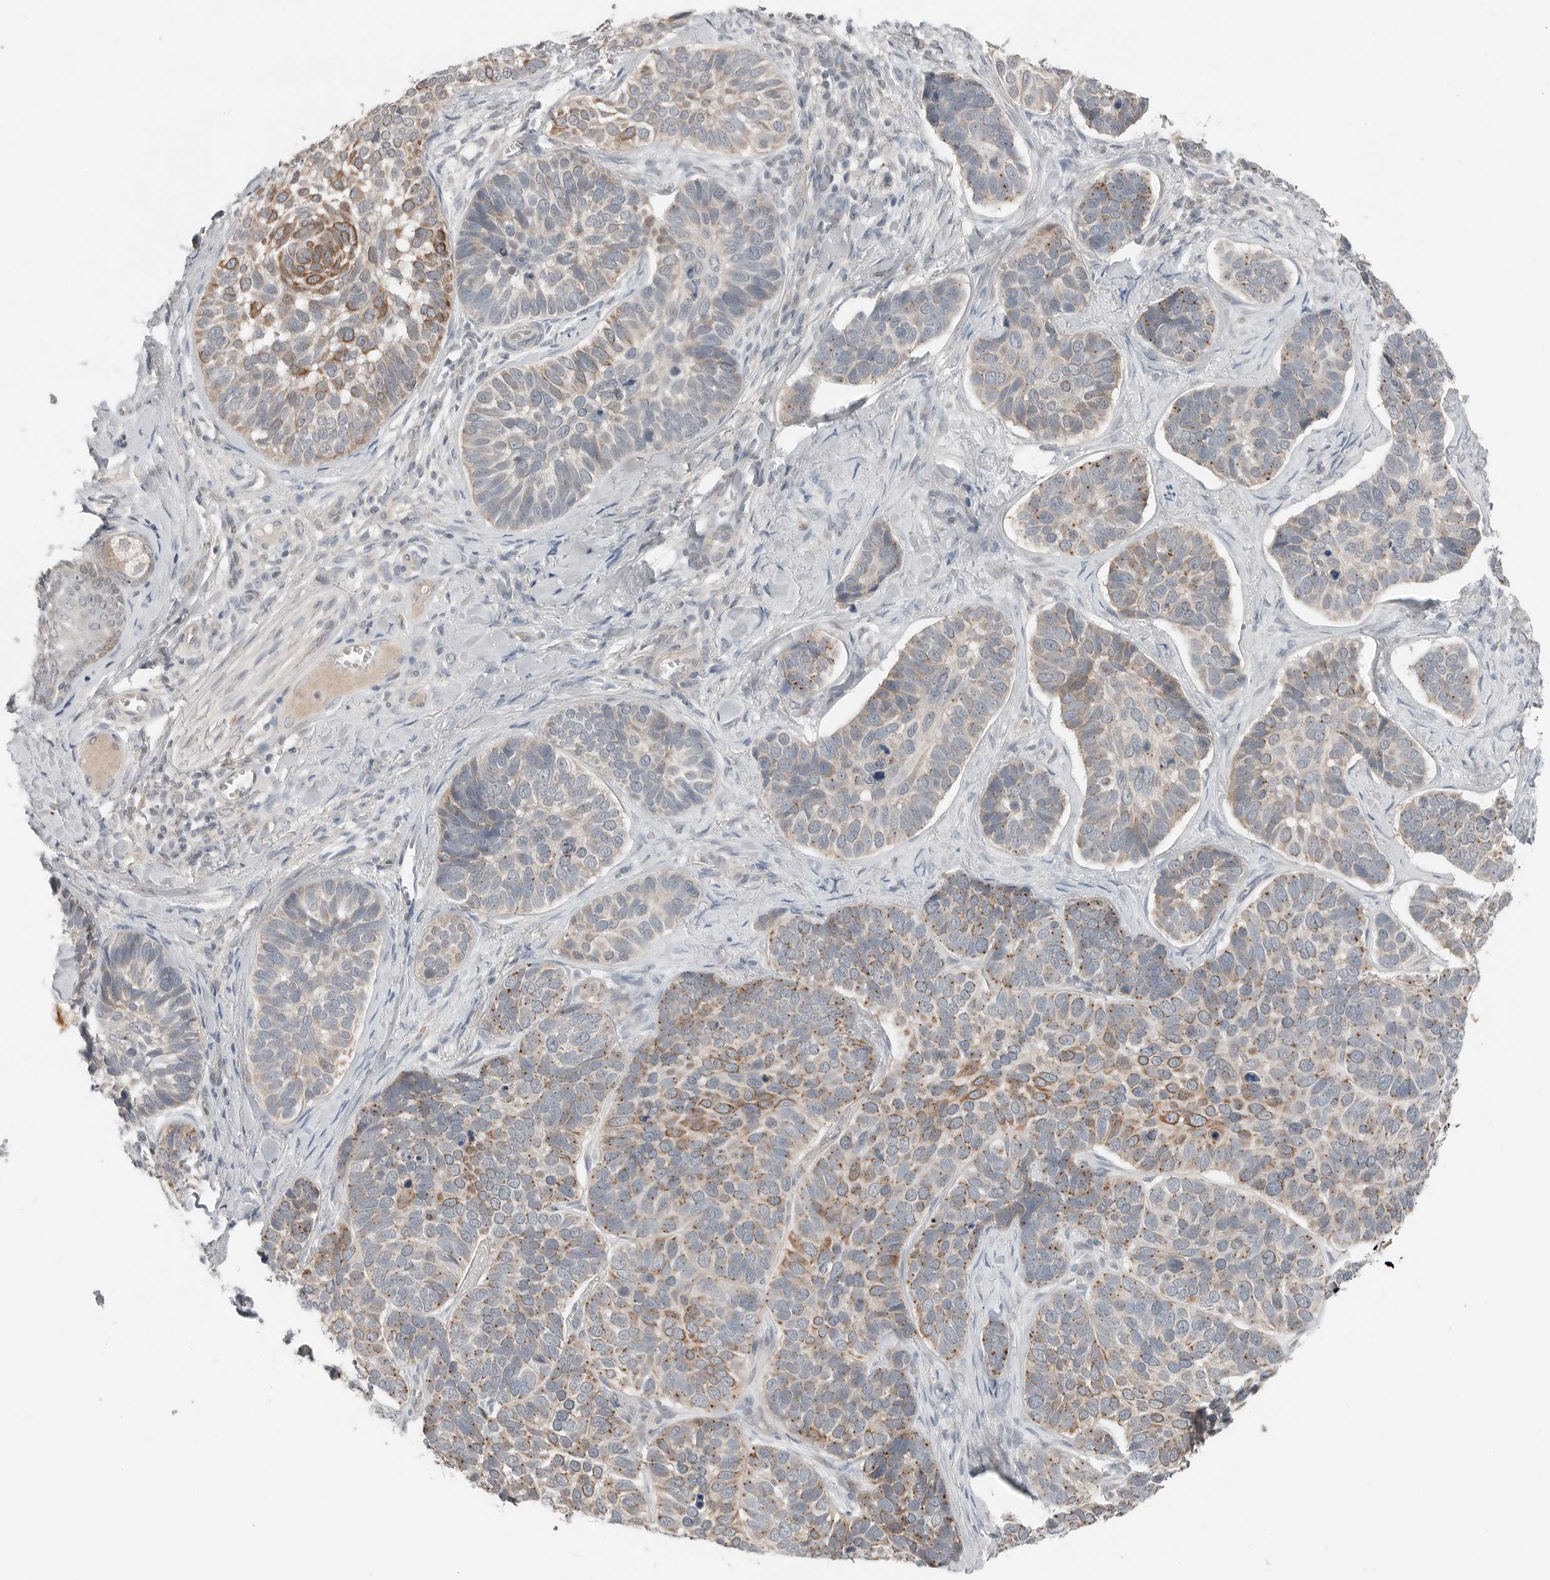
{"staining": {"intensity": "moderate", "quantity": "25%-75%", "location": "cytoplasmic/membranous"}, "tissue": "skin cancer", "cell_type": "Tumor cells", "image_type": "cancer", "snomed": [{"axis": "morphology", "description": "Basal cell carcinoma"}, {"axis": "topography", "description": "Skin"}], "caption": "Immunohistochemical staining of human skin cancer displays medium levels of moderate cytoplasmic/membranous expression in approximately 25%-75% of tumor cells.", "gene": "FCRLB", "patient": {"sex": "male", "age": 62}}